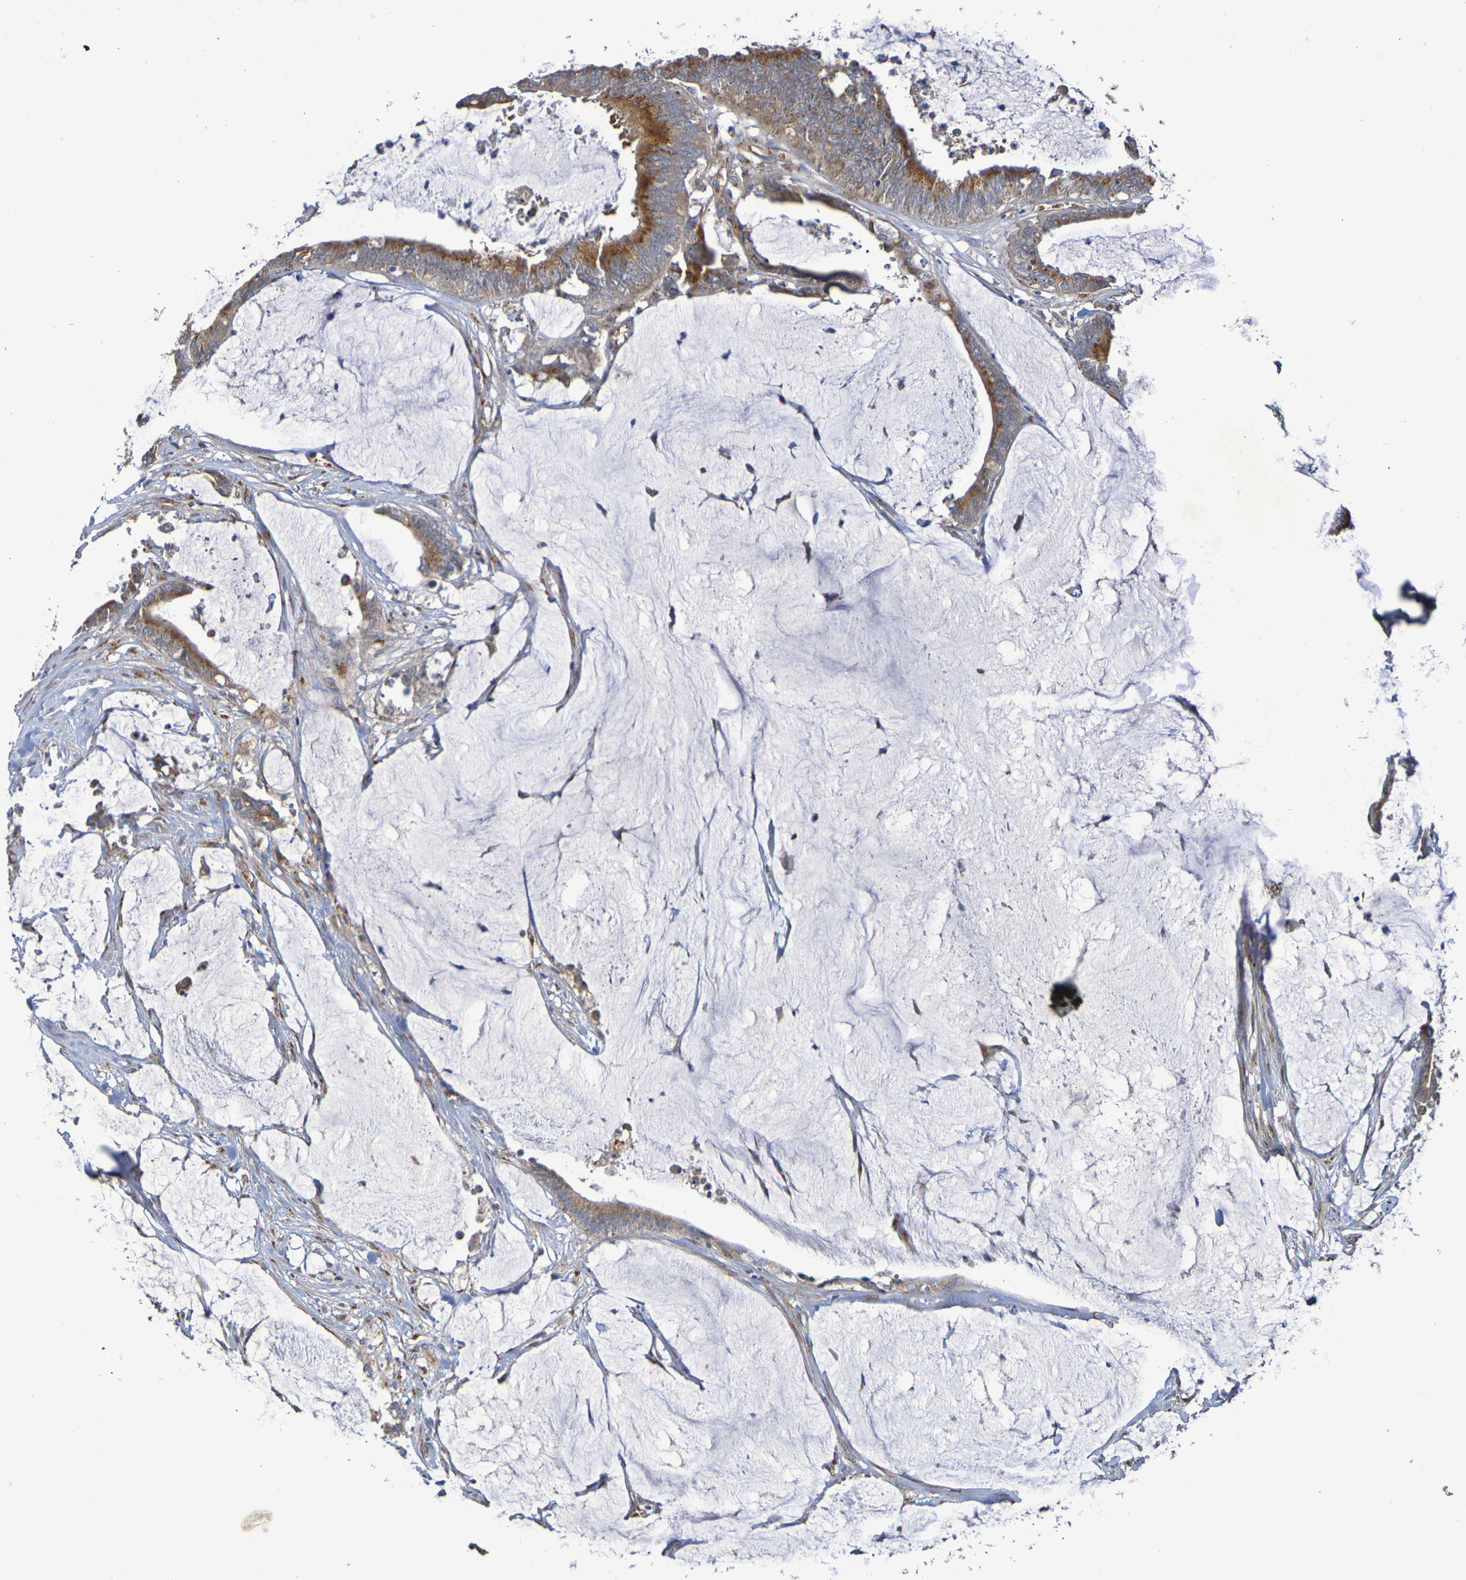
{"staining": {"intensity": "moderate", "quantity": ">75%", "location": "cytoplasmic/membranous"}, "tissue": "colorectal cancer", "cell_type": "Tumor cells", "image_type": "cancer", "snomed": [{"axis": "morphology", "description": "Adenocarcinoma, NOS"}, {"axis": "topography", "description": "Rectum"}], "caption": "High-power microscopy captured an IHC micrograph of colorectal cancer, revealing moderate cytoplasmic/membranous positivity in about >75% of tumor cells.", "gene": "DCP2", "patient": {"sex": "female", "age": 66}}